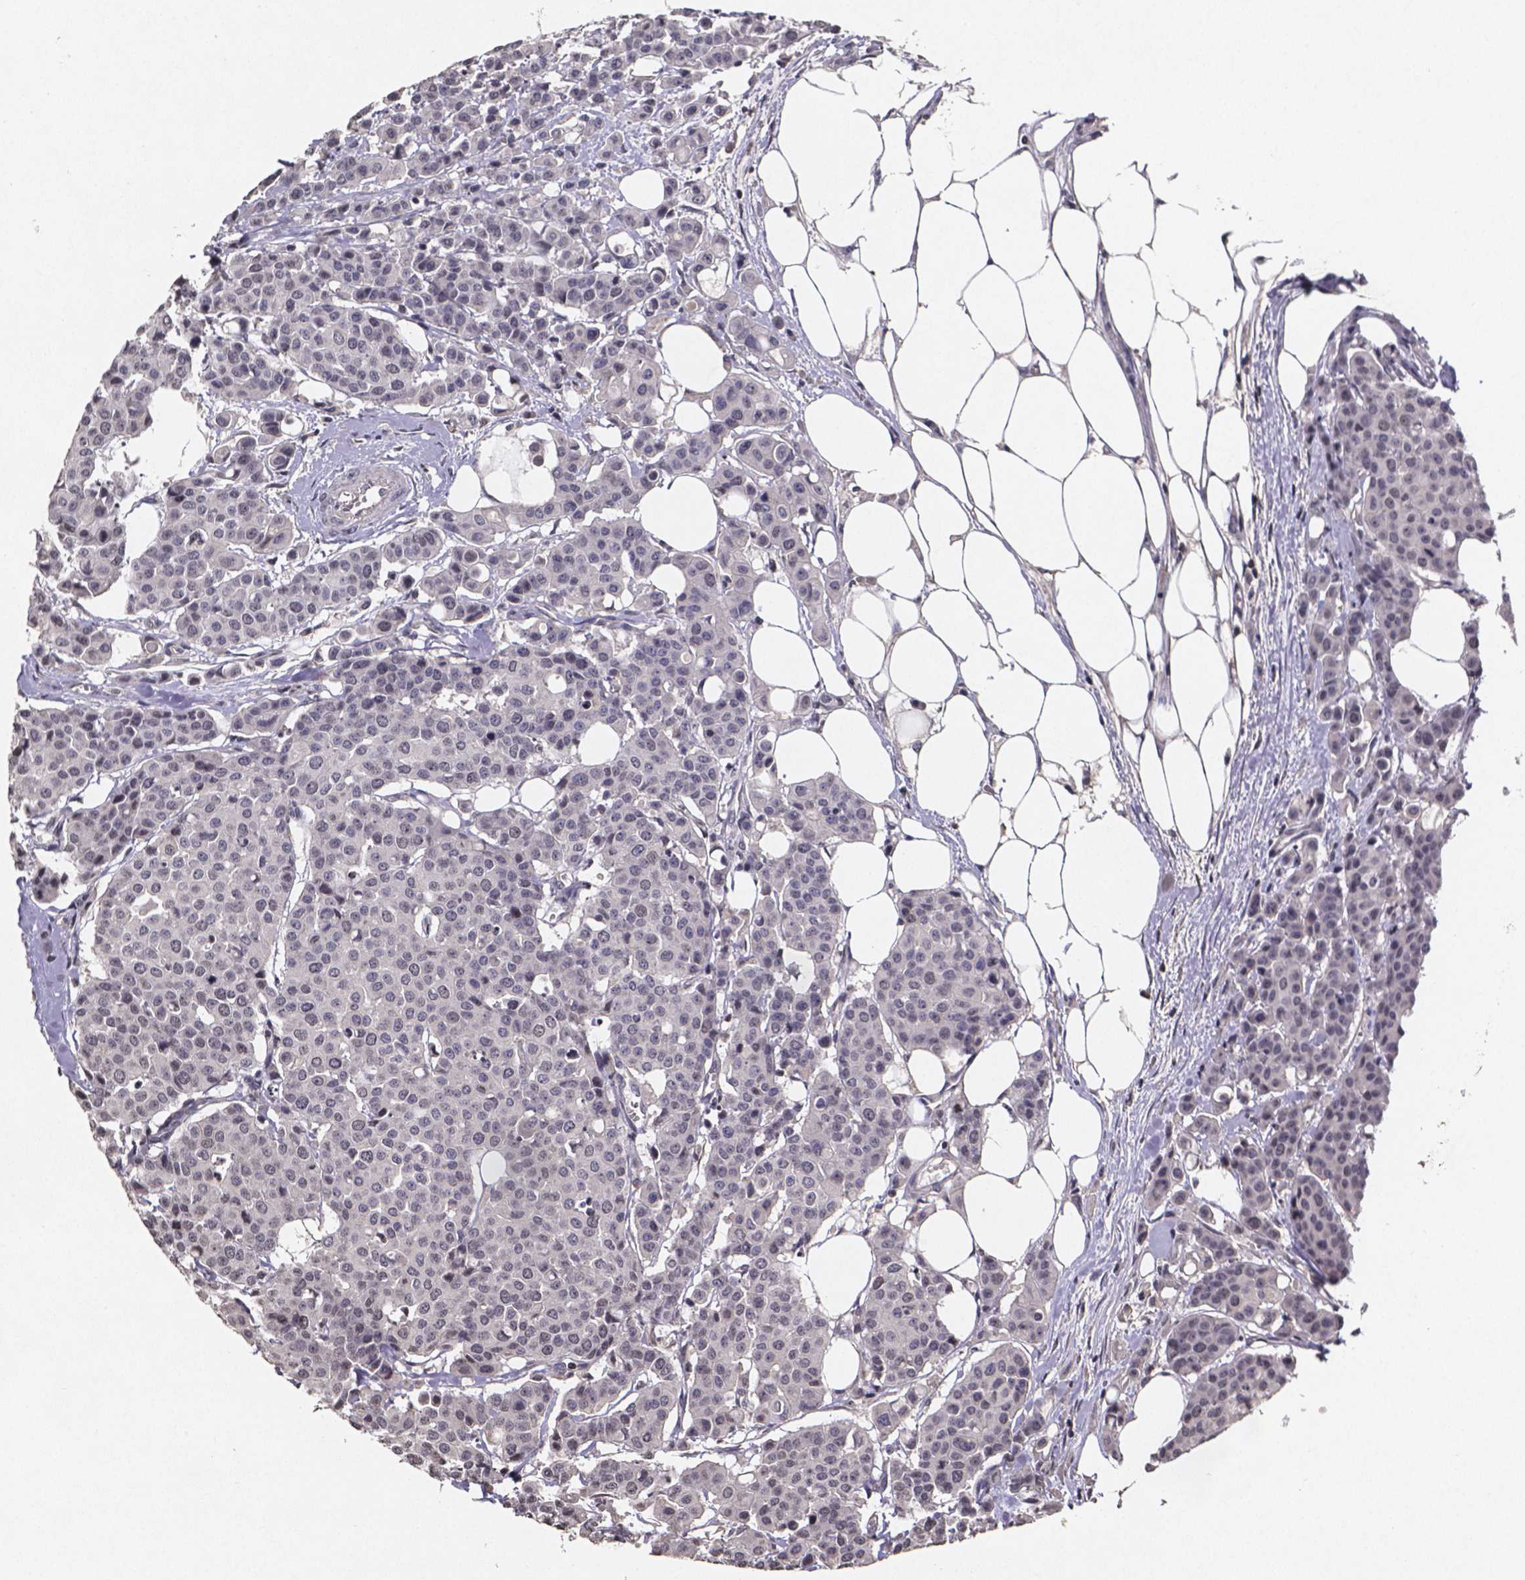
{"staining": {"intensity": "weak", "quantity": "<25%", "location": "nuclear"}, "tissue": "carcinoid", "cell_type": "Tumor cells", "image_type": "cancer", "snomed": [{"axis": "morphology", "description": "Carcinoid, malignant, NOS"}, {"axis": "topography", "description": "Colon"}], "caption": "An IHC image of carcinoid is shown. There is no staining in tumor cells of carcinoid.", "gene": "TP73", "patient": {"sex": "male", "age": 81}}